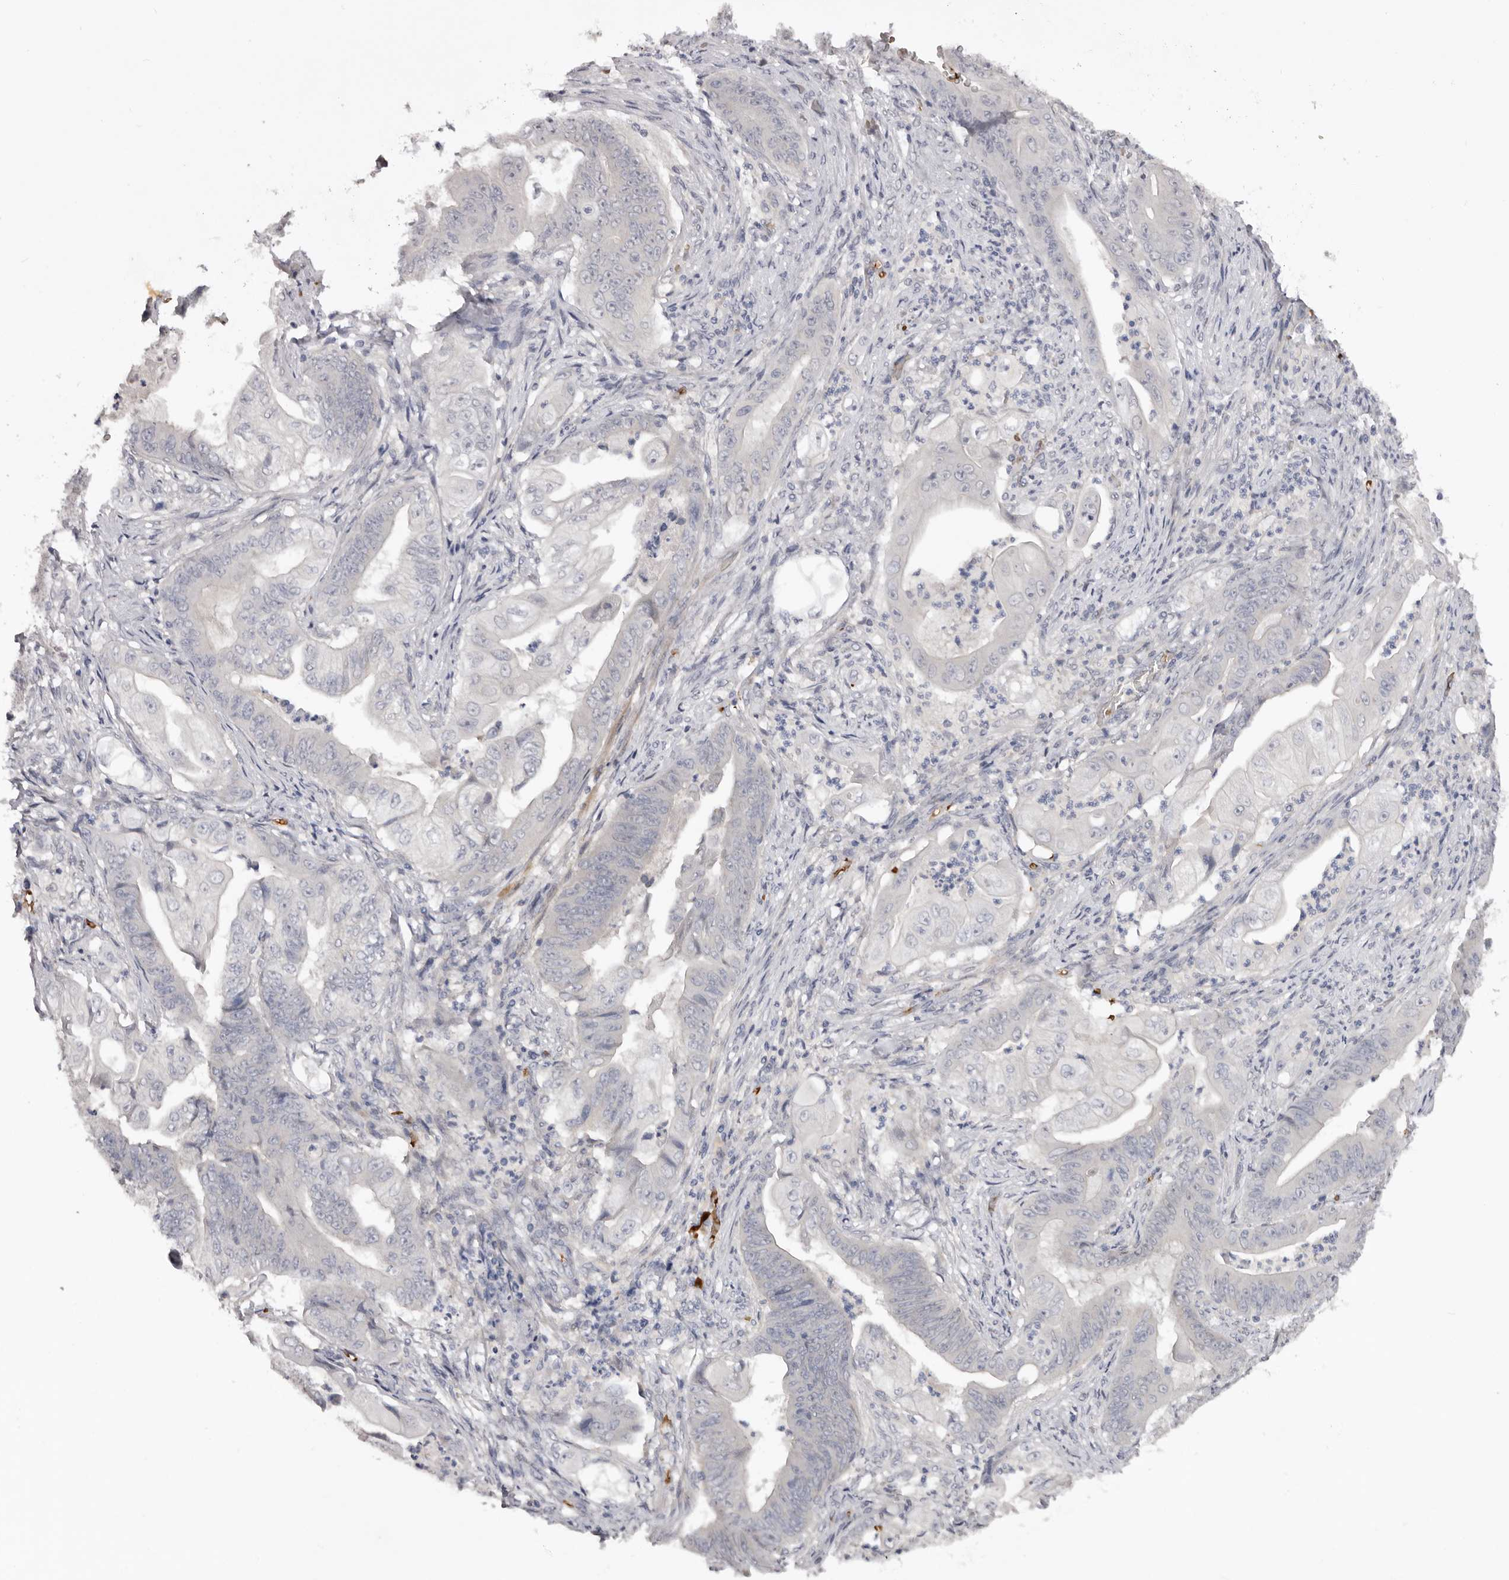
{"staining": {"intensity": "negative", "quantity": "none", "location": "none"}, "tissue": "stomach cancer", "cell_type": "Tumor cells", "image_type": "cancer", "snomed": [{"axis": "morphology", "description": "Adenocarcinoma, NOS"}, {"axis": "topography", "description": "Stomach"}], "caption": "Image shows no protein staining in tumor cells of stomach adenocarcinoma tissue.", "gene": "TNR", "patient": {"sex": "female", "age": 73}}